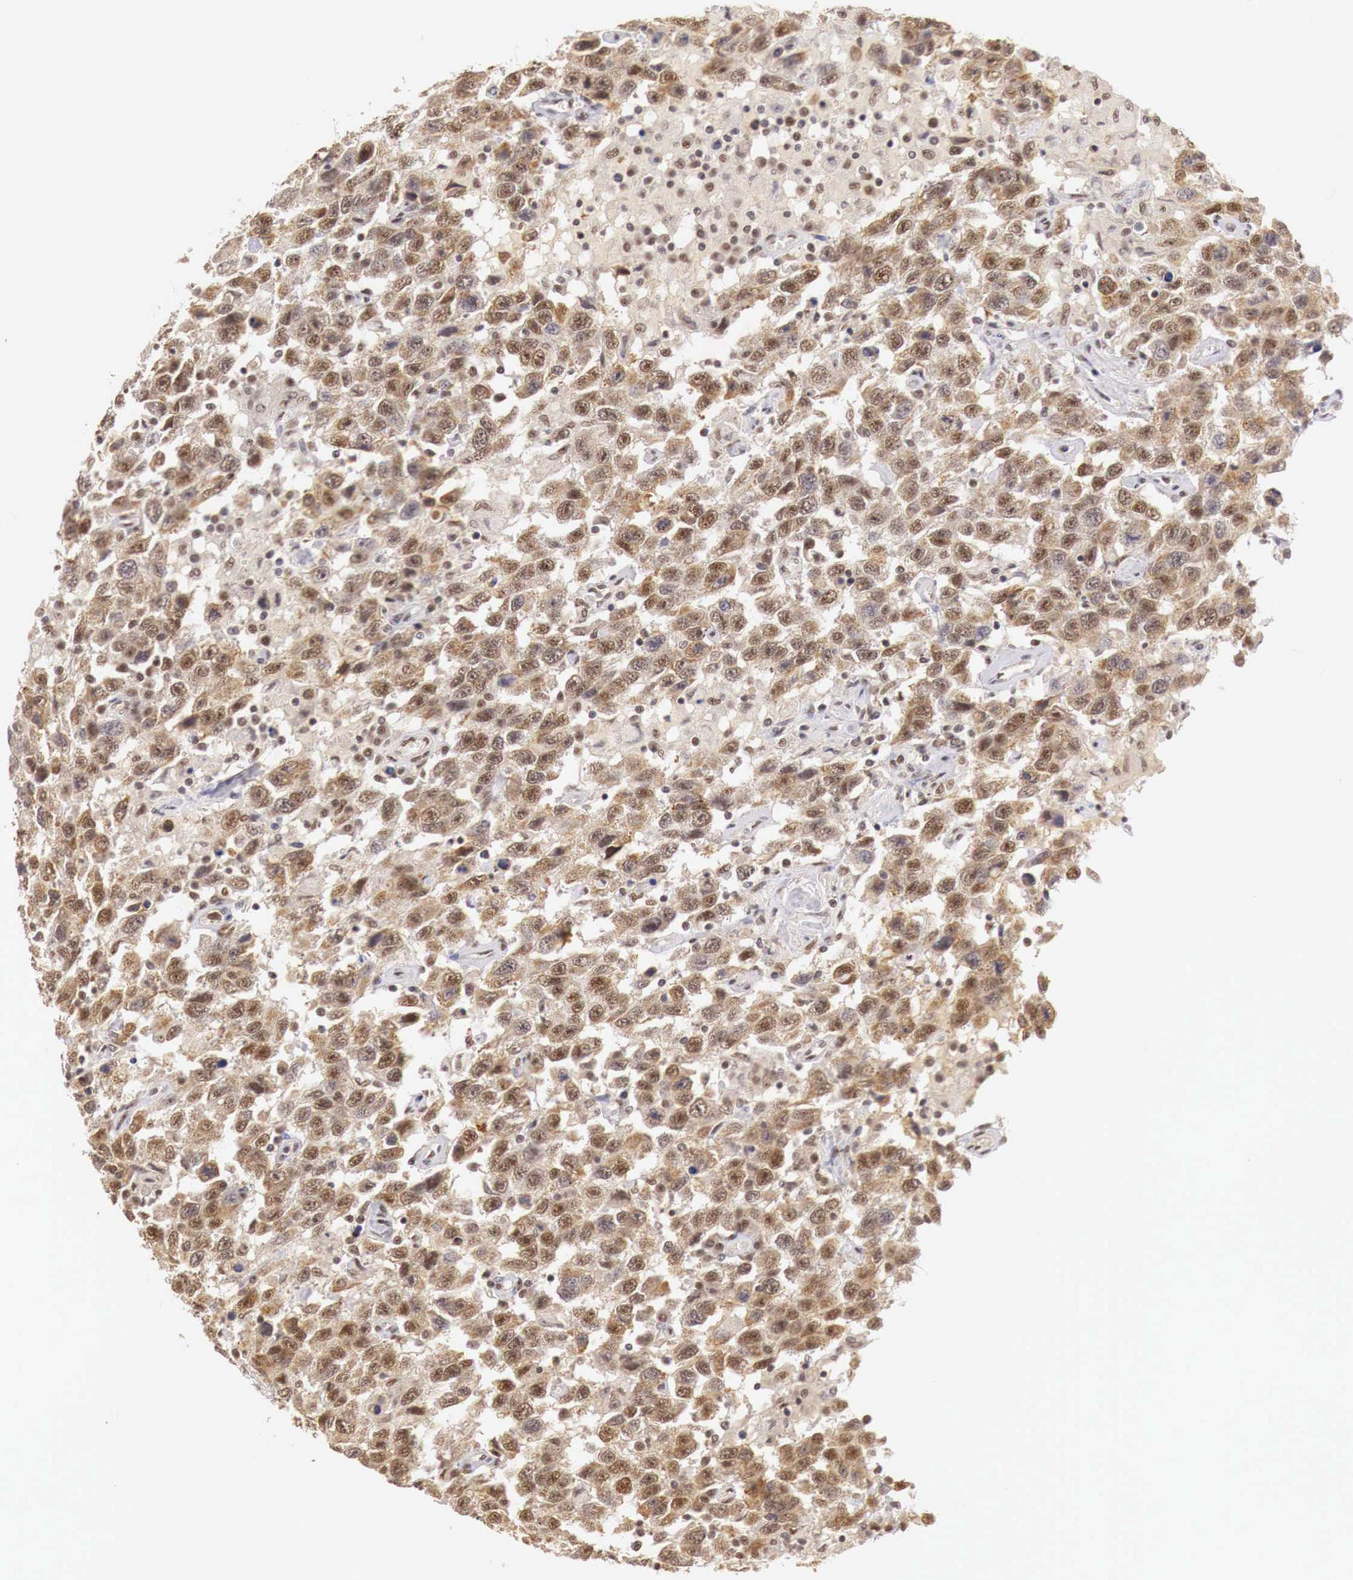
{"staining": {"intensity": "moderate", "quantity": ">75%", "location": "cytoplasmic/membranous,nuclear"}, "tissue": "testis cancer", "cell_type": "Tumor cells", "image_type": "cancer", "snomed": [{"axis": "morphology", "description": "Seminoma, NOS"}, {"axis": "topography", "description": "Testis"}], "caption": "Human testis cancer (seminoma) stained for a protein (brown) demonstrates moderate cytoplasmic/membranous and nuclear positive staining in approximately >75% of tumor cells.", "gene": "GPKOW", "patient": {"sex": "male", "age": 41}}